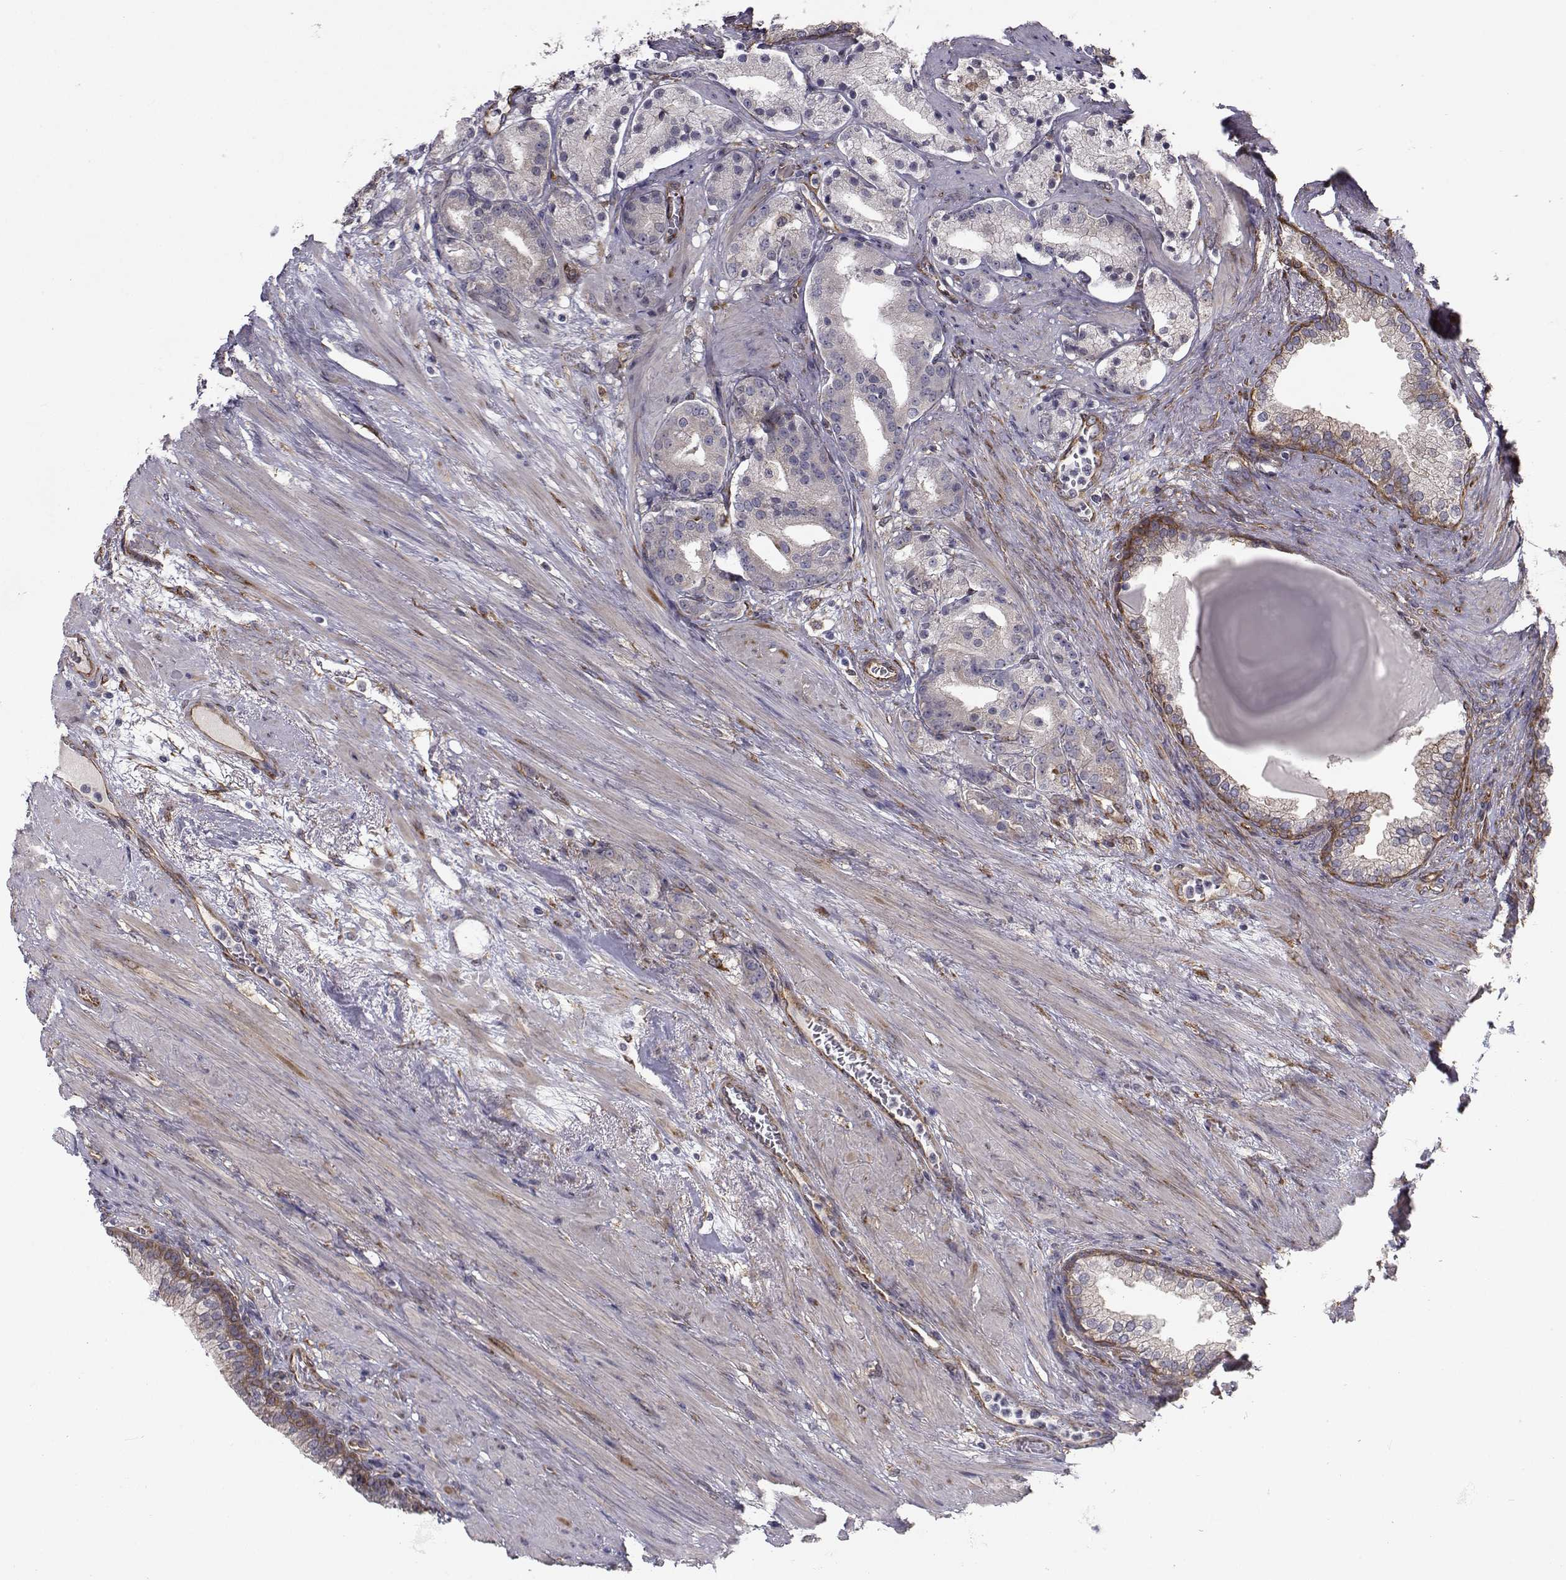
{"staining": {"intensity": "negative", "quantity": "none", "location": "none"}, "tissue": "prostate cancer", "cell_type": "Tumor cells", "image_type": "cancer", "snomed": [{"axis": "morphology", "description": "Adenocarcinoma, NOS"}, {"axis": "topography", "description": "Prostate"}], "caption": "A histopathology image of human adenocarcinoma (prostate) is negative for staining in tumor cells.", "gene": "TRIP10", "patient": {"sex": "male", "age": 69}}